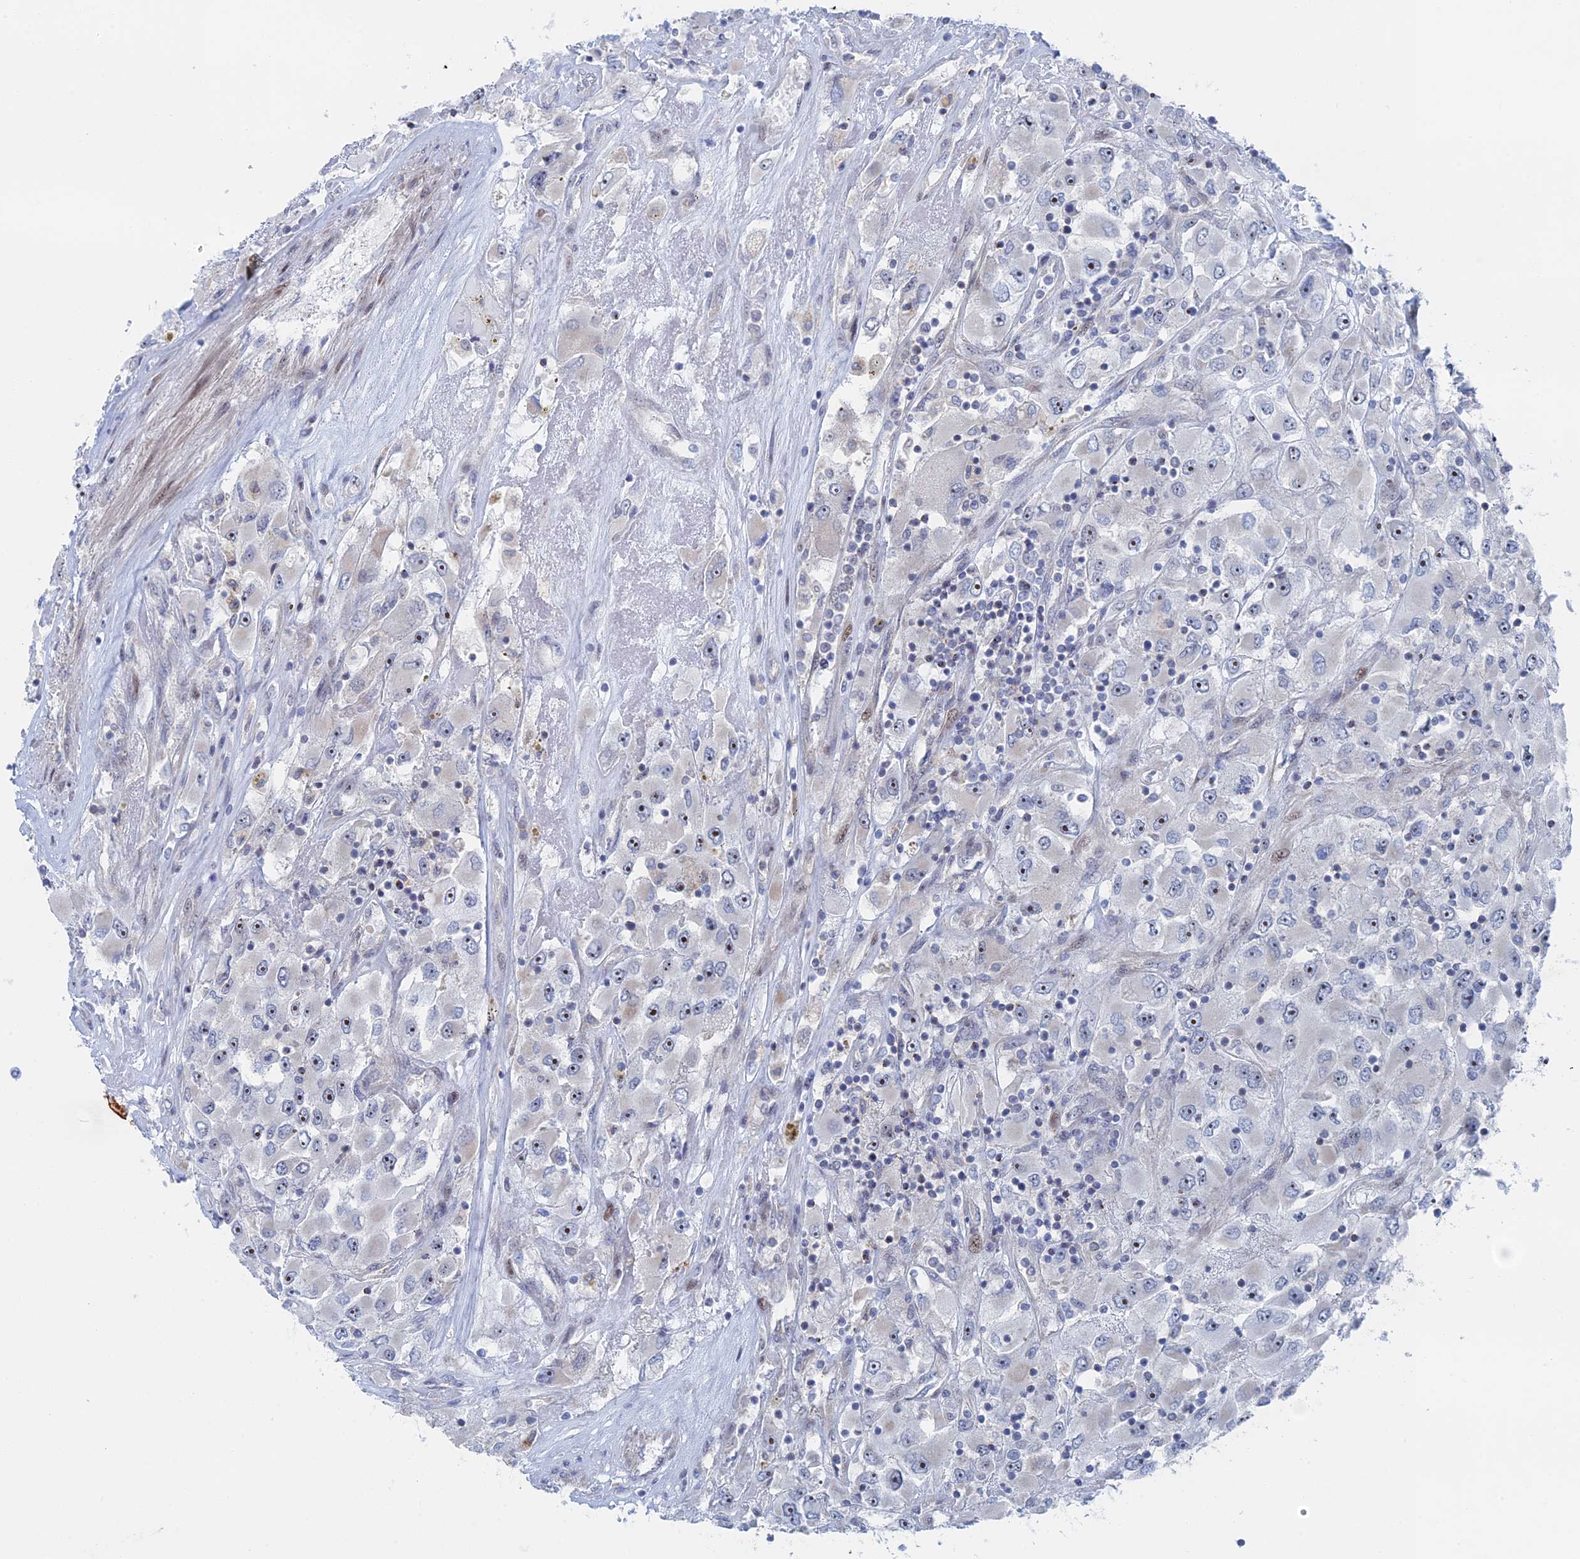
{"staining": {"intensity": "weak", "quantity": "25%-75%", "location": "nuclear"}, "tissue": "renal cancer", "cell_type": "Tumor cells", "image_type": "cancer", "snomed": [{"axis": "morphology", "description": "Adenocarcinoma, NOS"}, {"axis": "topography", "description": "Kidney"}], "caption": "There is low levels of weak nuclear expression in tumor cells of adenocarcinoma (renal), as demonstrated by immunohistochemical staining (brown color).", "gene": "IL7", "patient": {"sex": "female", "age": 52}}